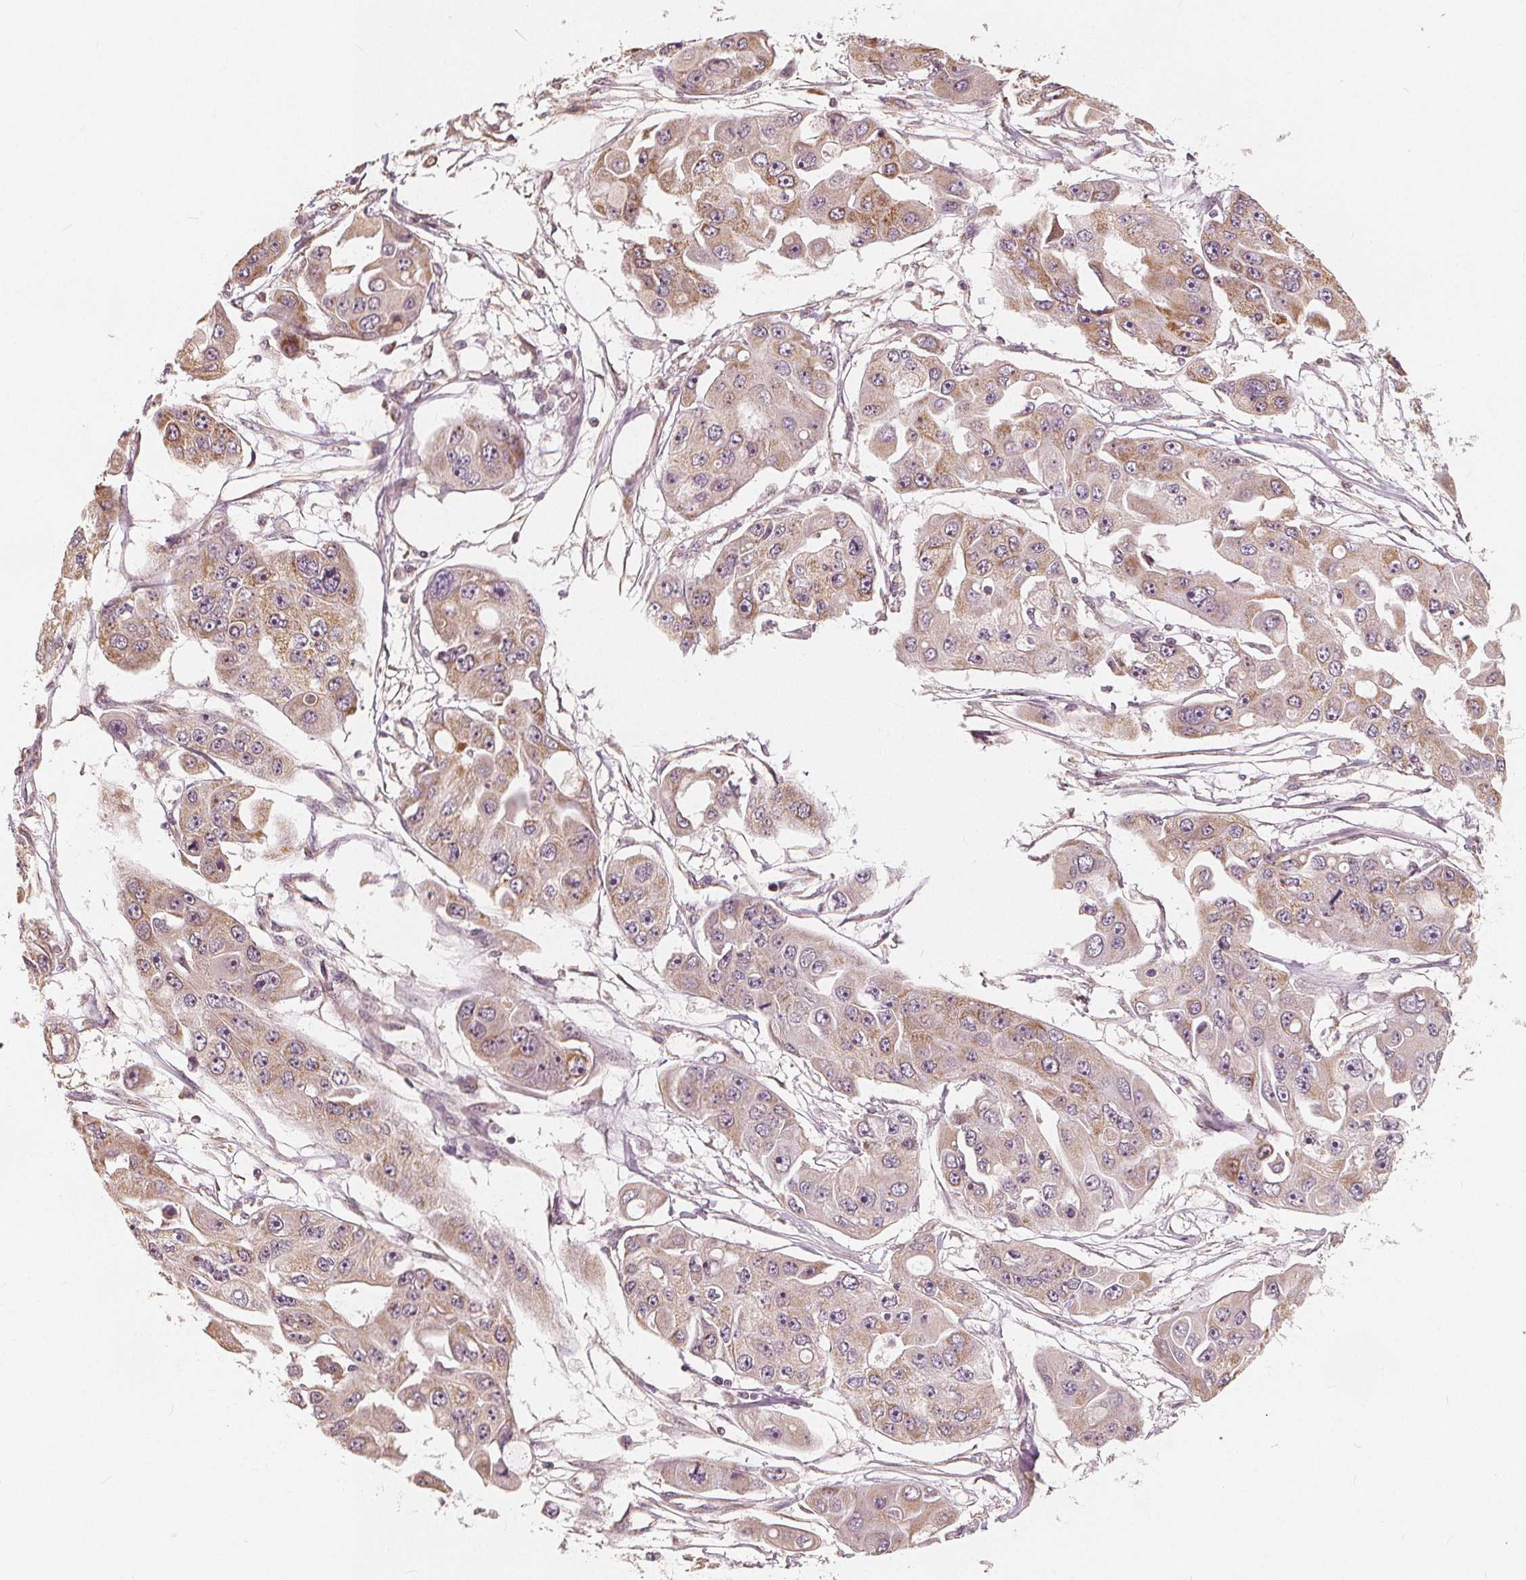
{"staining": {"intensity": "moderate", "quantity": "<25%", "location": "cytoplasmic/membranous"}, "tissue": "ovarian cancer", "cell_type": "Tumor cells", "image_type": "cancer", "snomed": [{"axis": "morphology", "description": "Cystadenocarcinoma, serous, NOS"}, {"axis": "topography", "description": "Ovary"}], "caption": "Moderate cytoplasmic/membranous positivity for a protein is present in about <25% of tumor cells of serous cystadenocarcinoma (ovarian) using IHC.", "gene": "PEX26", "patient": {"sex": "female", "age": 56}}